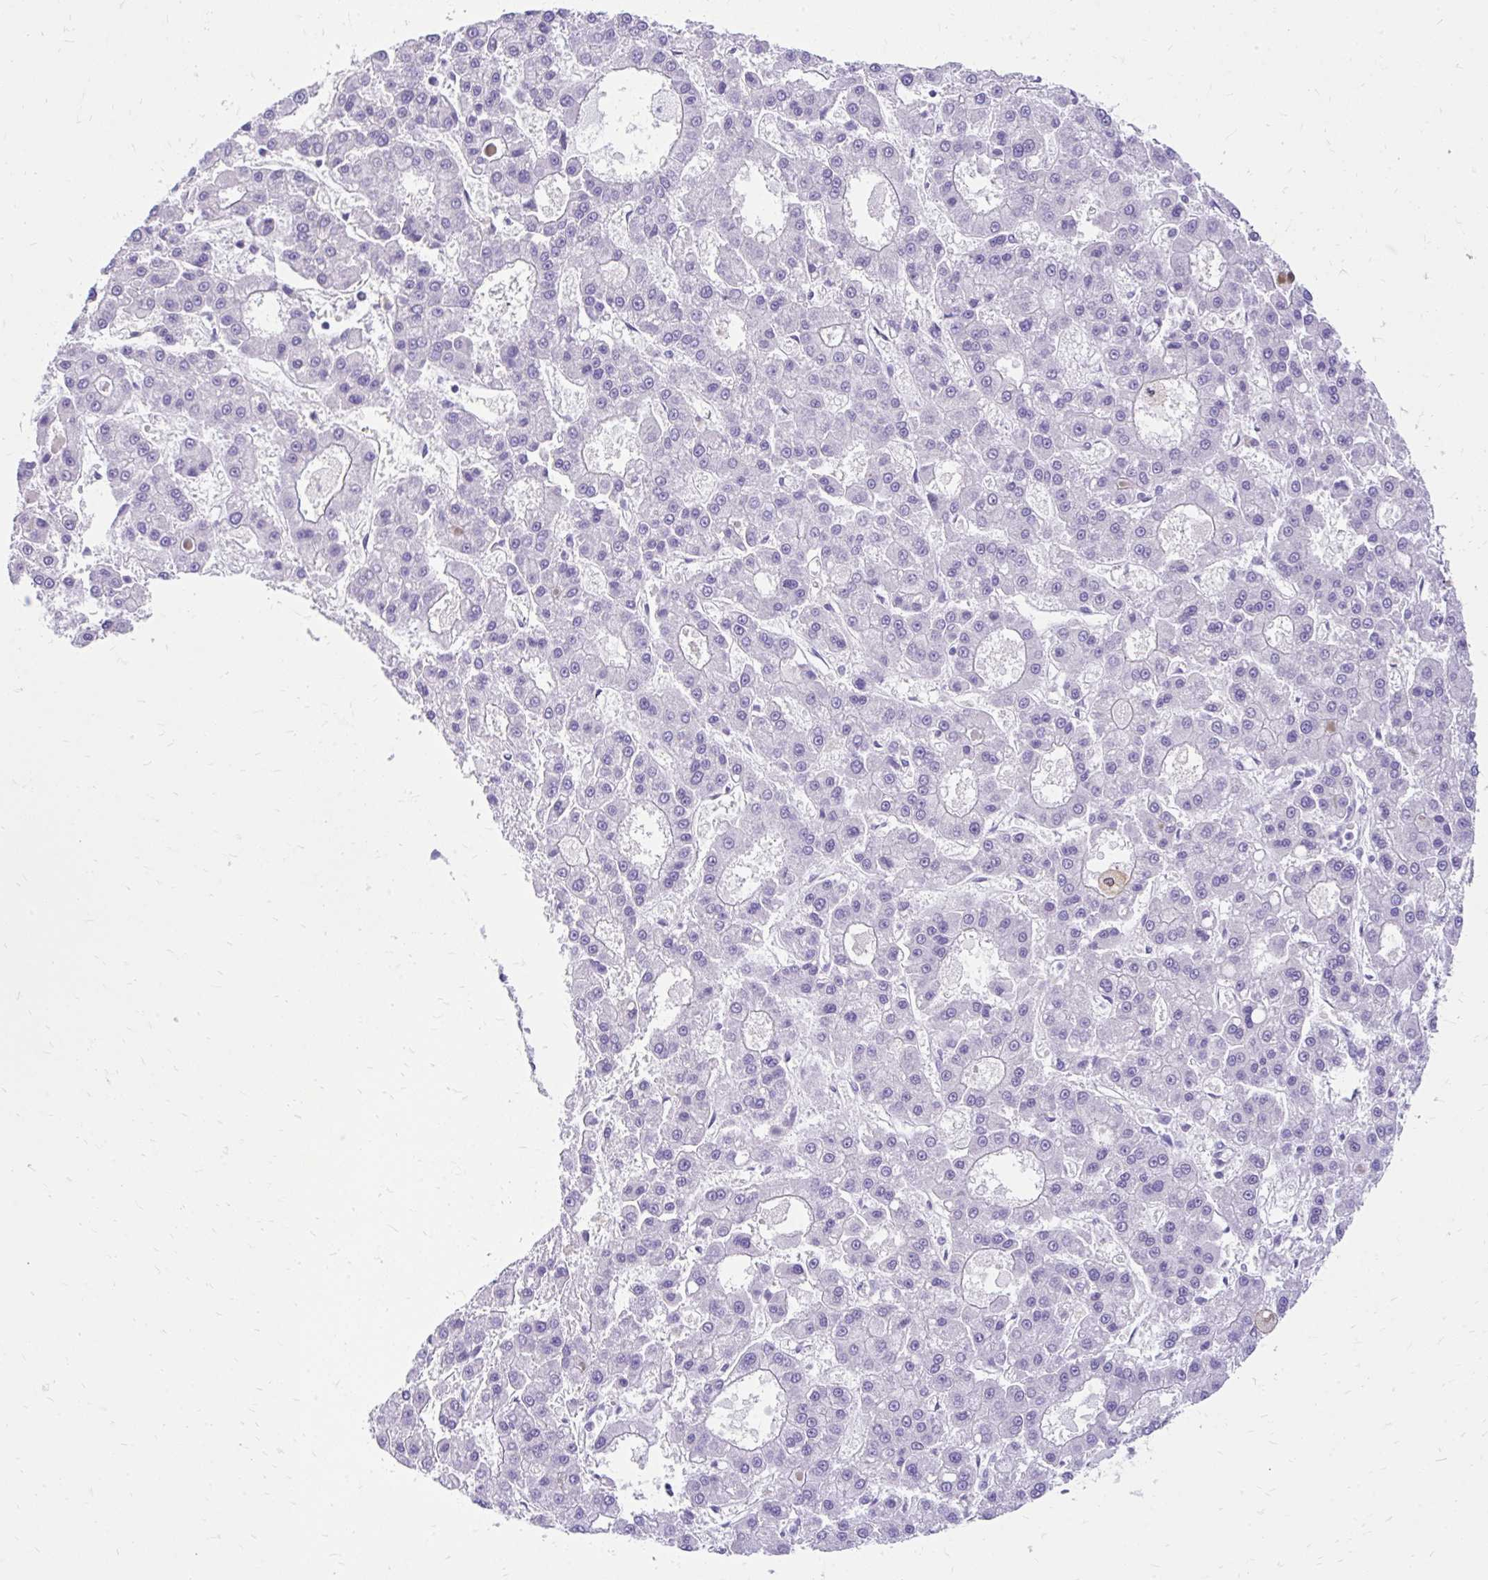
{"staining": {"intensity": "negative", "quantity": "none", "location": "none"}, "tissue": "liver cancer", "cell_type": "Tumor cells", "image_type": "cancer", "snomed": [{"axis": "morphology", "description": "Carcinoma, Hepatocellular, NOS"}, {"axis": "topography", "description": "Liver"}], "caption": "IHC photomicrograph of human liver cancer stained for a protein (brown), which shows no expression in tumor cells.", "gene": "GLB1L2", "patient": {"sex": "male", "age": 70}}